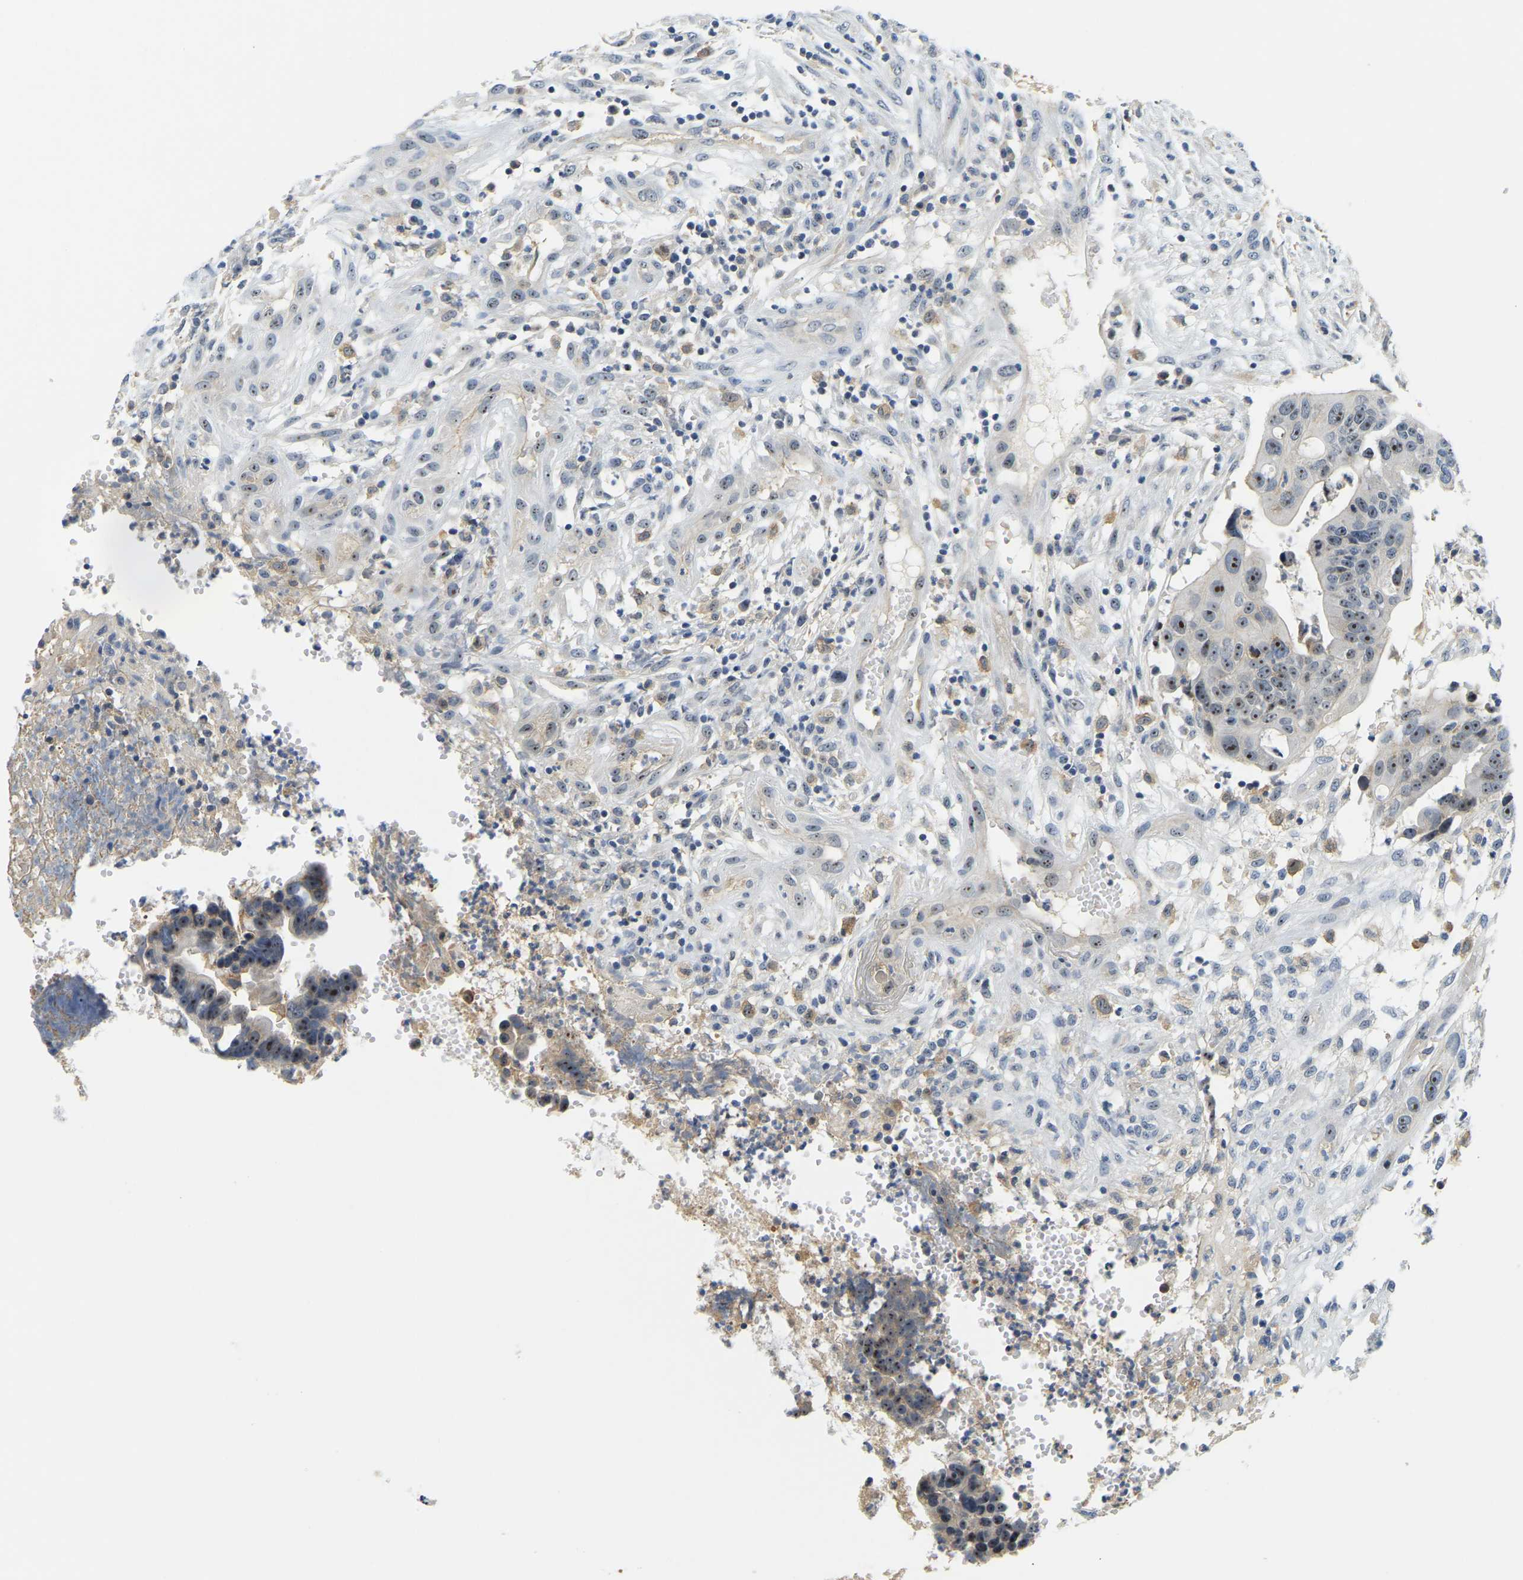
{"staining": {"intensity": "moderate", "quantity": "25%-75%", "location": "cytoplasmic/membranous,nuclear"}, "tissue": "colorectal cancer", "cell_type": "Tumor cells", "image_type": "cancer", "snomed": [{"axis": "morphology", "description": "Adenocarcinoma, NOS"}, {"axis": "topography", "description": "Colon"}], "caption": "This is a micrograph of immunohistochemistry (IHC) staining of adenocarcinoma (colorectal), which shows moderate positivity in the cytoplasmic/membranous and nuclear of tumor cells.", "gene": "RRP1", "patient": {"sex": "female", "age": 57}}